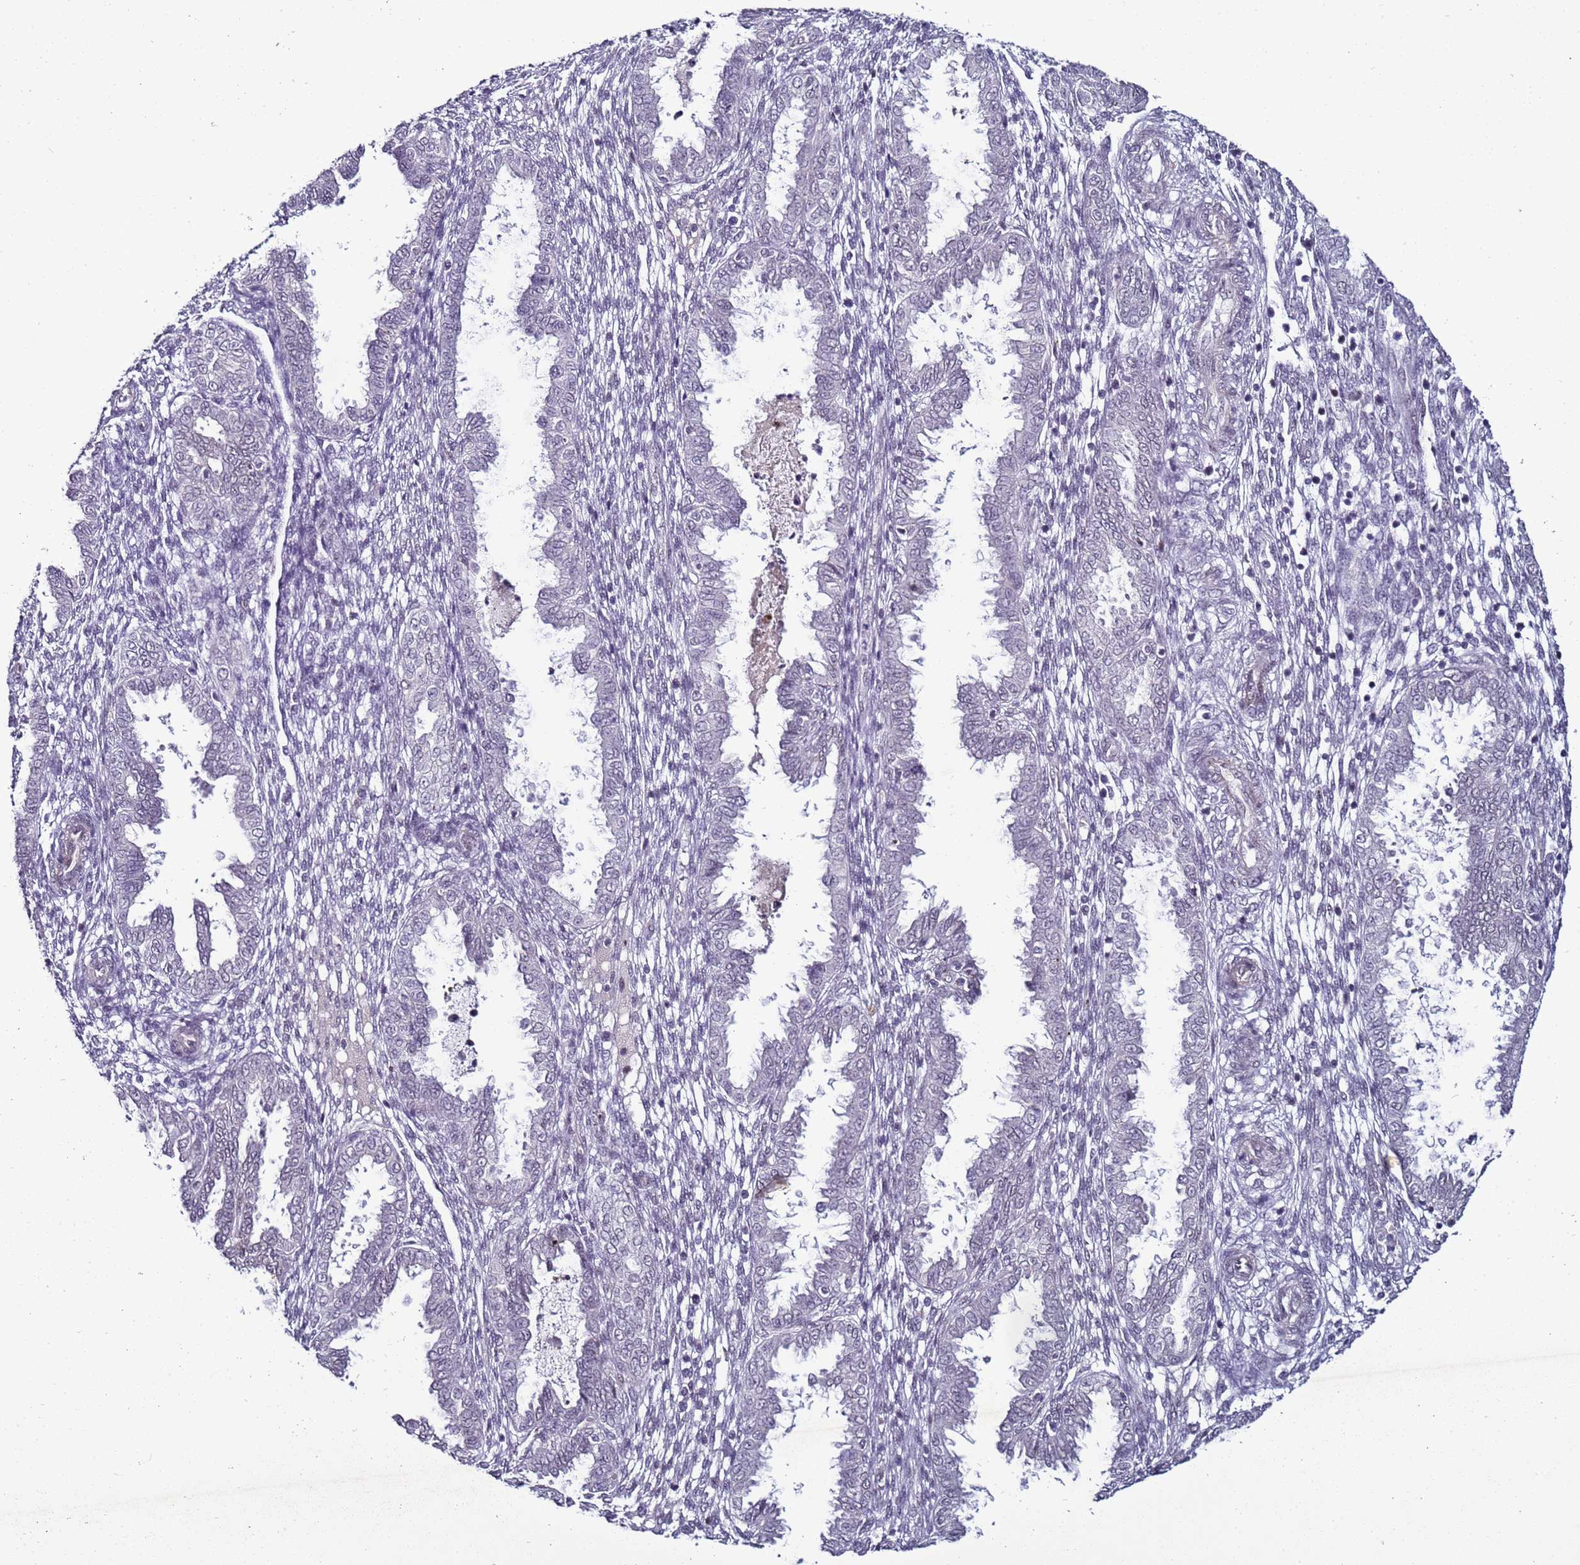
{"staining": {"intensity": "negative", "quantity": "none", "location": "none"}, "tissue": "endometrium", "cell_type": "Cells in endometrial stroma", "image_type": "normal", "snomed": [{"axis": "morphology", "description": "Normal tissue, NOS"}, {"axis": "topography", "description": "Endometrium"}], "caption": "DAB (3,3'-diaminobenzidine) immunohistochemical staining of benign human endometrium reveals no significant positivity in cells in endometrial stroma.", "gene": "PSMA7", "patient": {"sex": "female", "age": 33}}